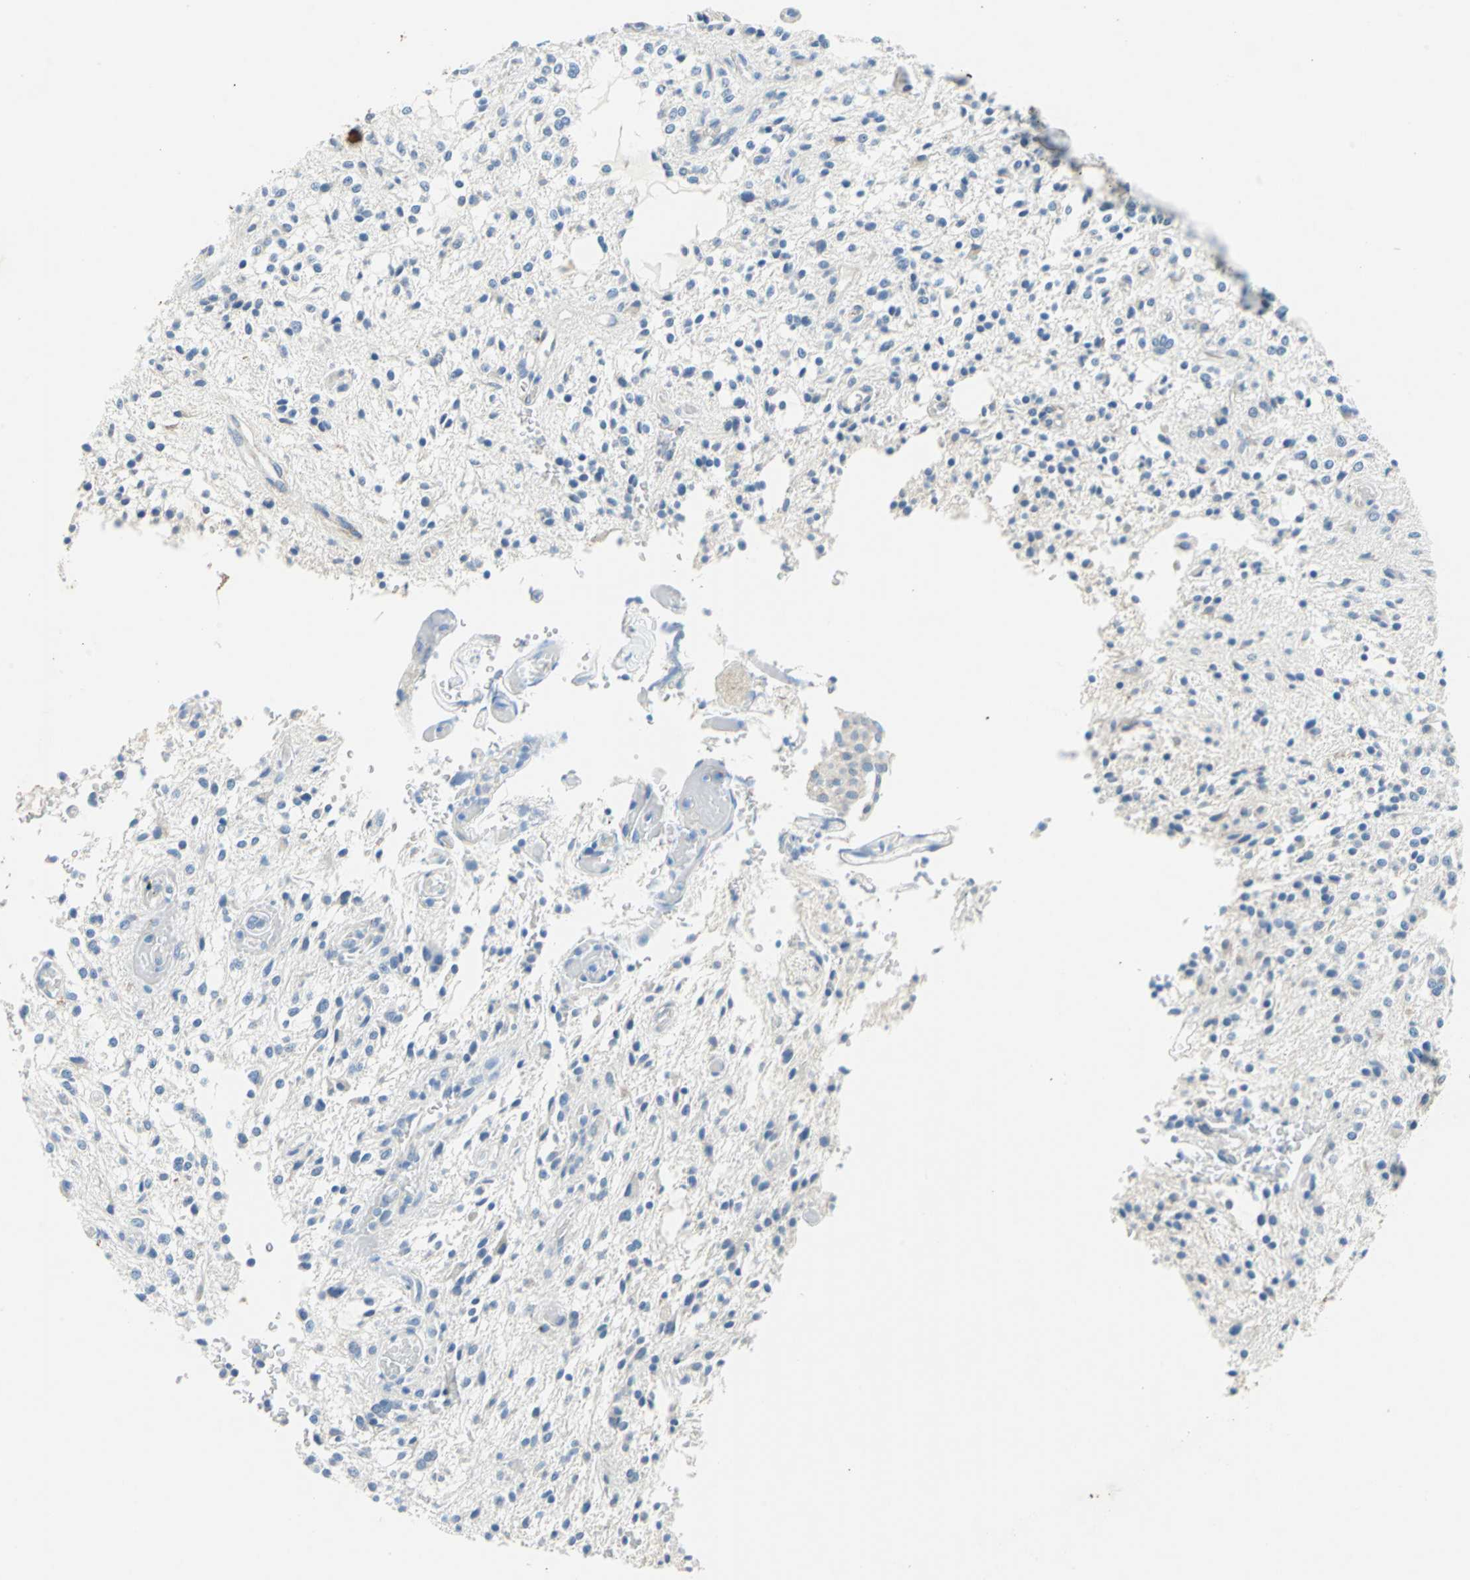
{"staining": {"intensity": "negative", "quantity": "none", "location": "none"}, "tissue": "glioma", "cell_type": "Tumor cells", "image_type": "cancer", "snomed": [{"axis": "morphology", "description": "Glioma, malignant, NOS"}, {"axis": "topography", "description": "Cerebellum"}], "caption": "There is no significant expression in tumor cells of glioma. (Stains: DAB immunohistochemistry (IHC) with hematoxylin counter stain, Microscopy: brightfield microscopy at high magnification).", "gene": "TEX264", "patient": {"sex": "female", "age": 10}}